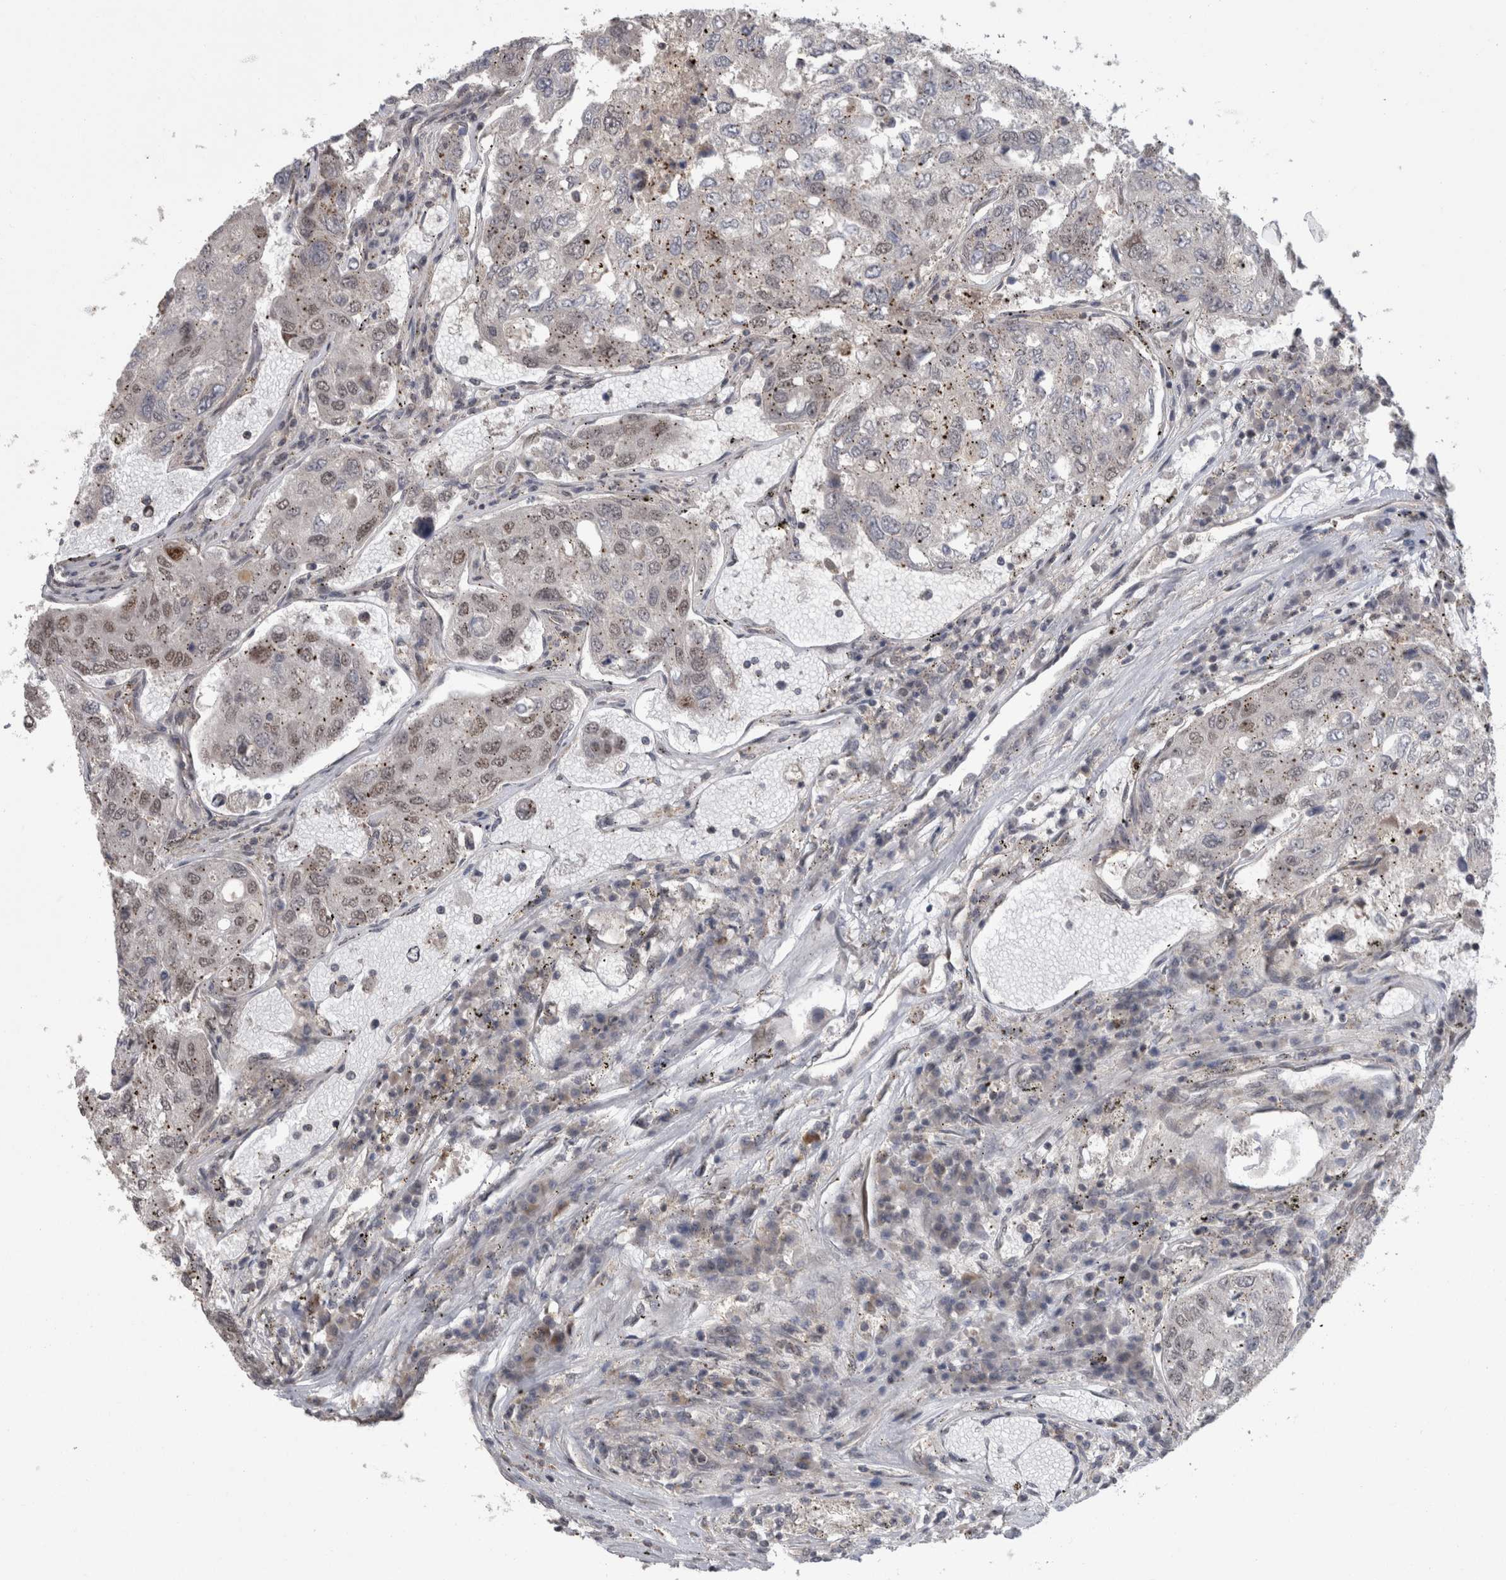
{"staining": {"intensity": "weak", "quantity": "25%-75%", "location": "nuclear"}, "tissue": "urothelial cancer", "cell_type": "Tumor cells", "image_type": "cancer", "snomed": [{"axis": "morphology", "description": "Urothelial carcinoma, High grade"}, {"axis": "topography", "description": "Lymph node"}, {"axis": "topography", "description": "Urinary bladder"}], "caption": "Immunohistochemical staining of urothelial carcinoma (high-grade) demonstrates low levels of weak nuclear expression in approximately 25%-75% of tumor cells.", "gene": "MTBP", "patient": {"sex": "male", "age": 51}}